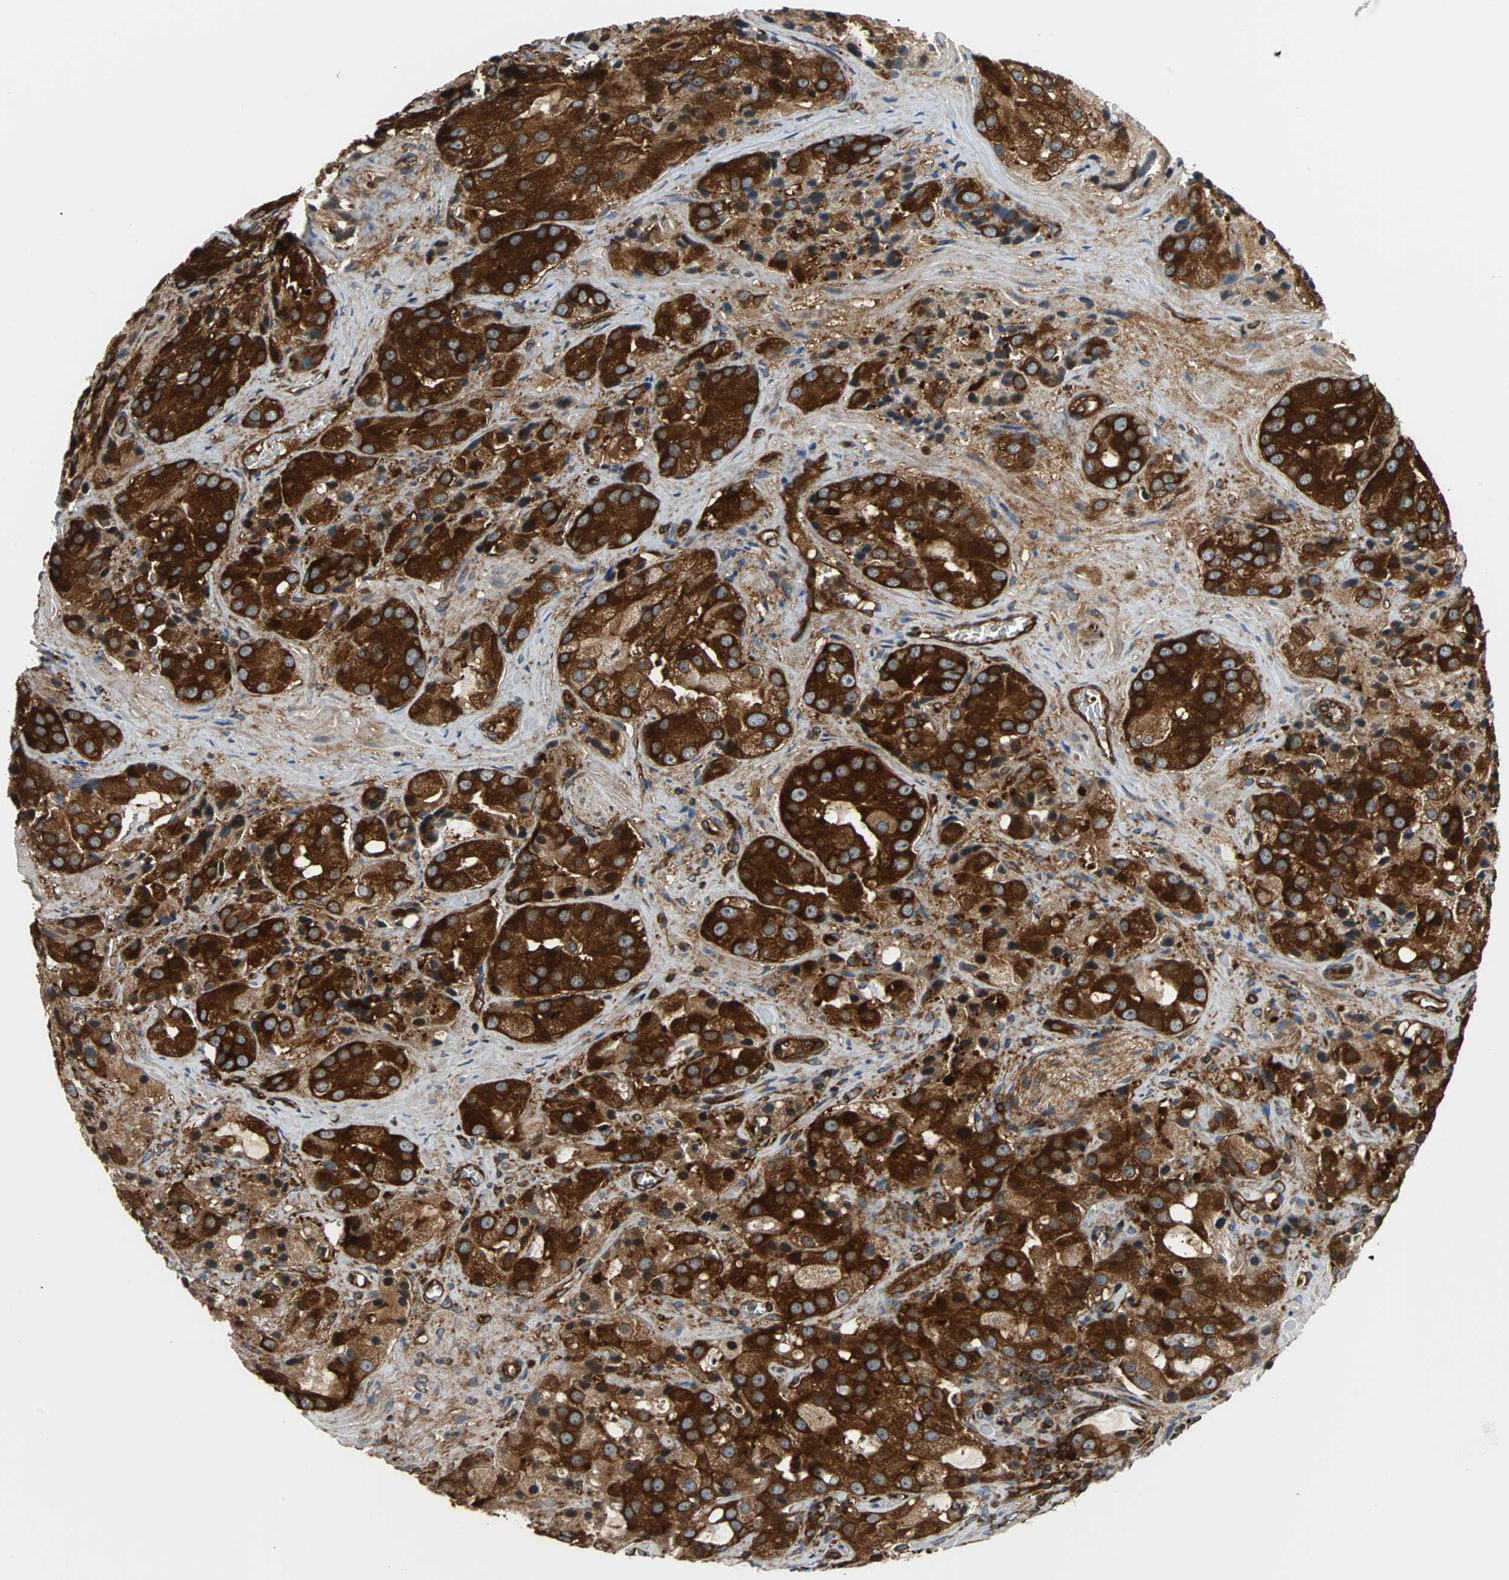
{"staining": {"intensity": "strong", "quantity": ">75%", "location": "cytoplasmic/membranous"}, "tissue": "prostate cancer", "cell_type": "Tumor cells", "image_type": "cancer", "snomed": [{"axis": "morphology", "description": "Adenocarcinoma, High grade"}, {"axis": "topography", "description": "Prostate"}], "caption": "A high amount of strong cytoplasmic/membranous positivity is seen in about >75% of tumor cells in adenocarcinoma (high-grade) (prostate) tissue. Using DAB (brown) and hematoxylin (blue) stains, captured at high magnification using brightfield microscopy.", "gene": "RELA", "patient": {"sex": "male", "age": 70}}